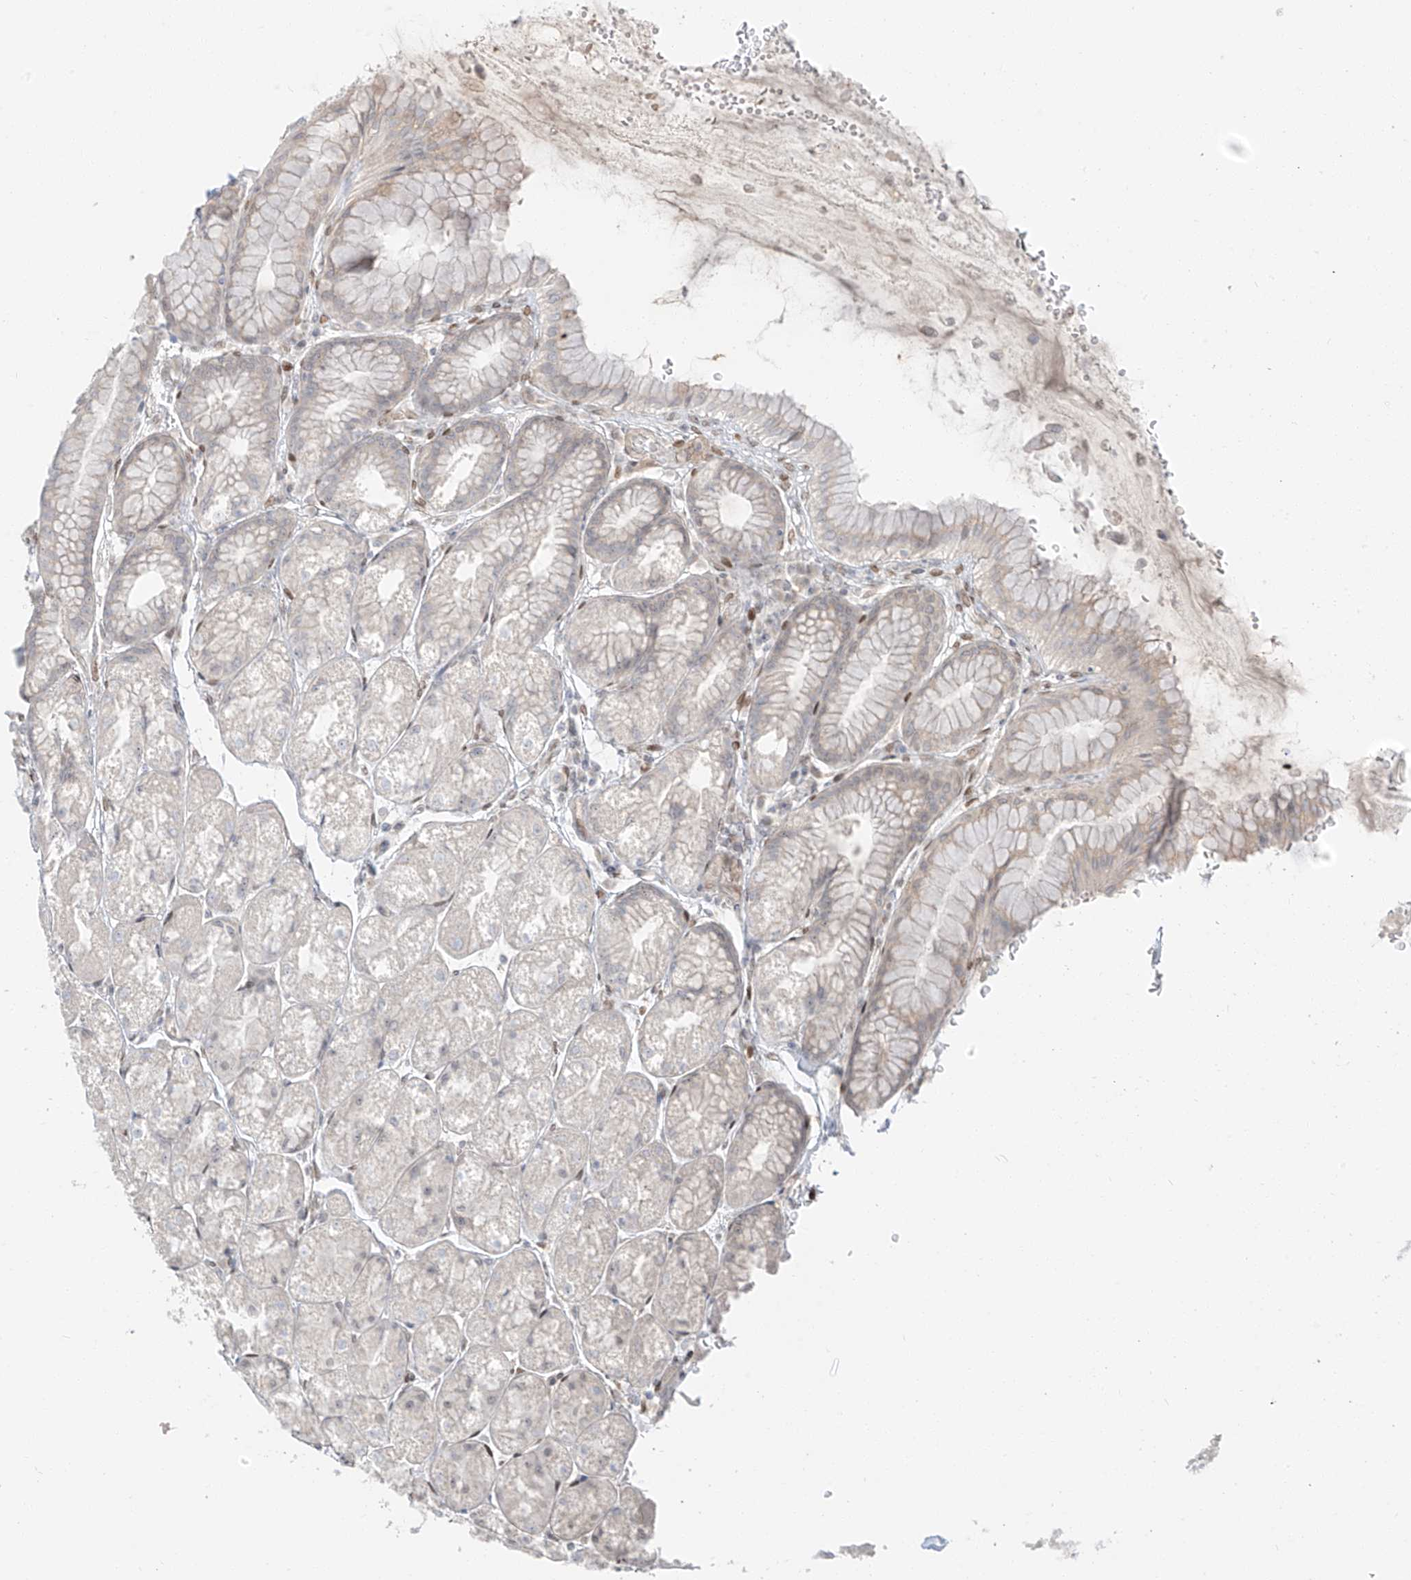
{"staining": {"intensity": "negative", "quantity": "none", "location": "none"}, "tissue": "stomach", "cell_type": "Glandular cells", "image_type": "normal", "snomed": [{"axis": "morphology", "description": "Normal tissue, NOS"}, {"axis": "topography", "description": "Stomach"}], "caption": "This is a histopathology image of immunohistochemistry staining of benign stomach, which shows no expression in glandular cells. (IHC, brightfield microscopy, high magnification).", "gene": "ZNF774", "patient": {"sex": "male", "age": 57}}